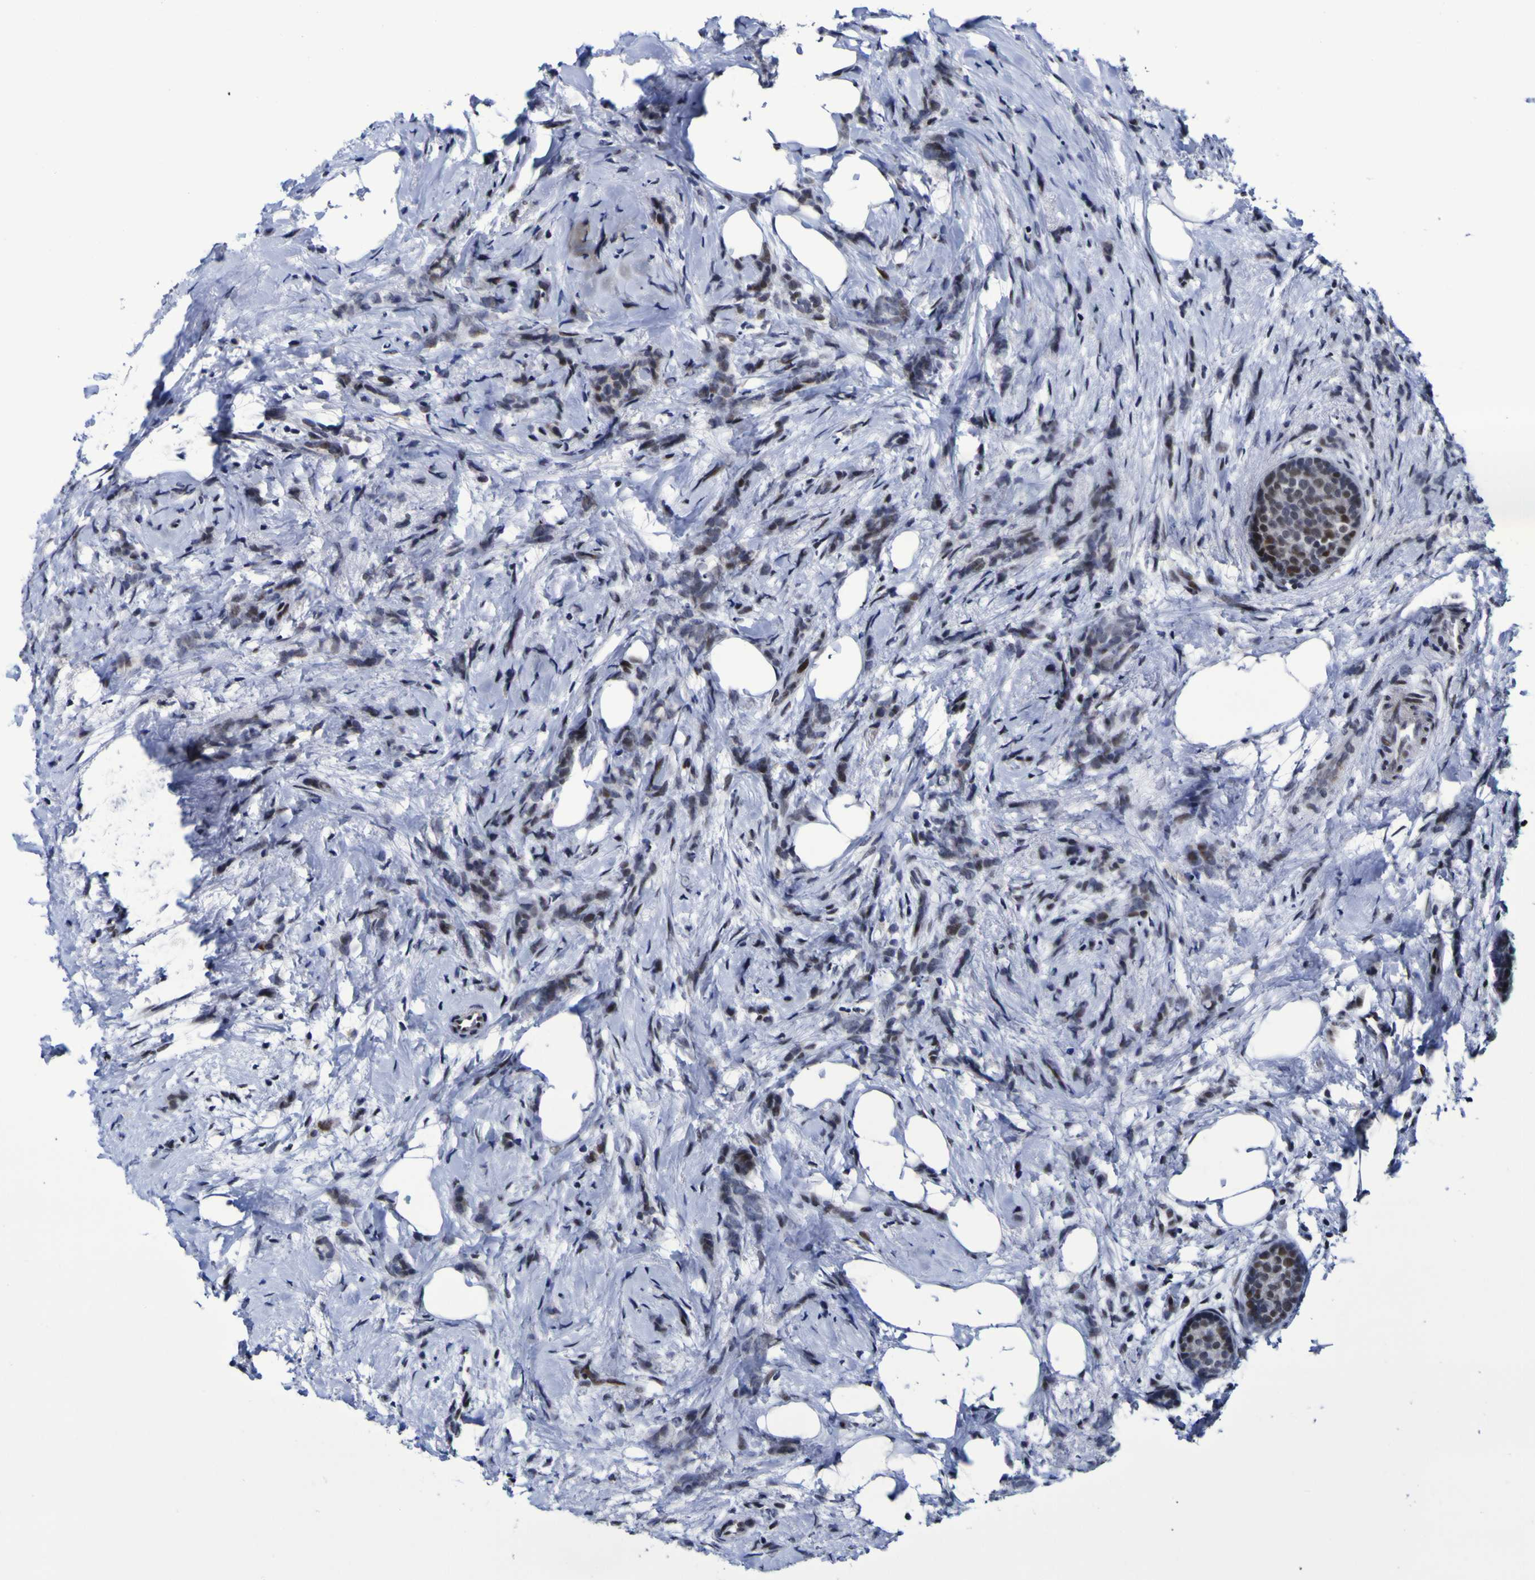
{"staining": {"intensity": "weak", "quantity": ">75%", "location": "nuclear"}, "tissue": "breast cancer", "cell_type": "Tumor cells", "image_type": "cancer", "snomed": [{"axis": "morphology", "description": "Lobular carcinoma, in situ"}, {"axis": "morphology", "description": "Lobular carcinoma"}, {"axis": "topography", "description": "Breast"}], "caption": "DAB immunohistochemical staining of breast cancer exhibits weak nuclear protein staining in about >75% of tumor cells.", "gene": "MBD3", "patient": {"sex": "female", "age": 41}}